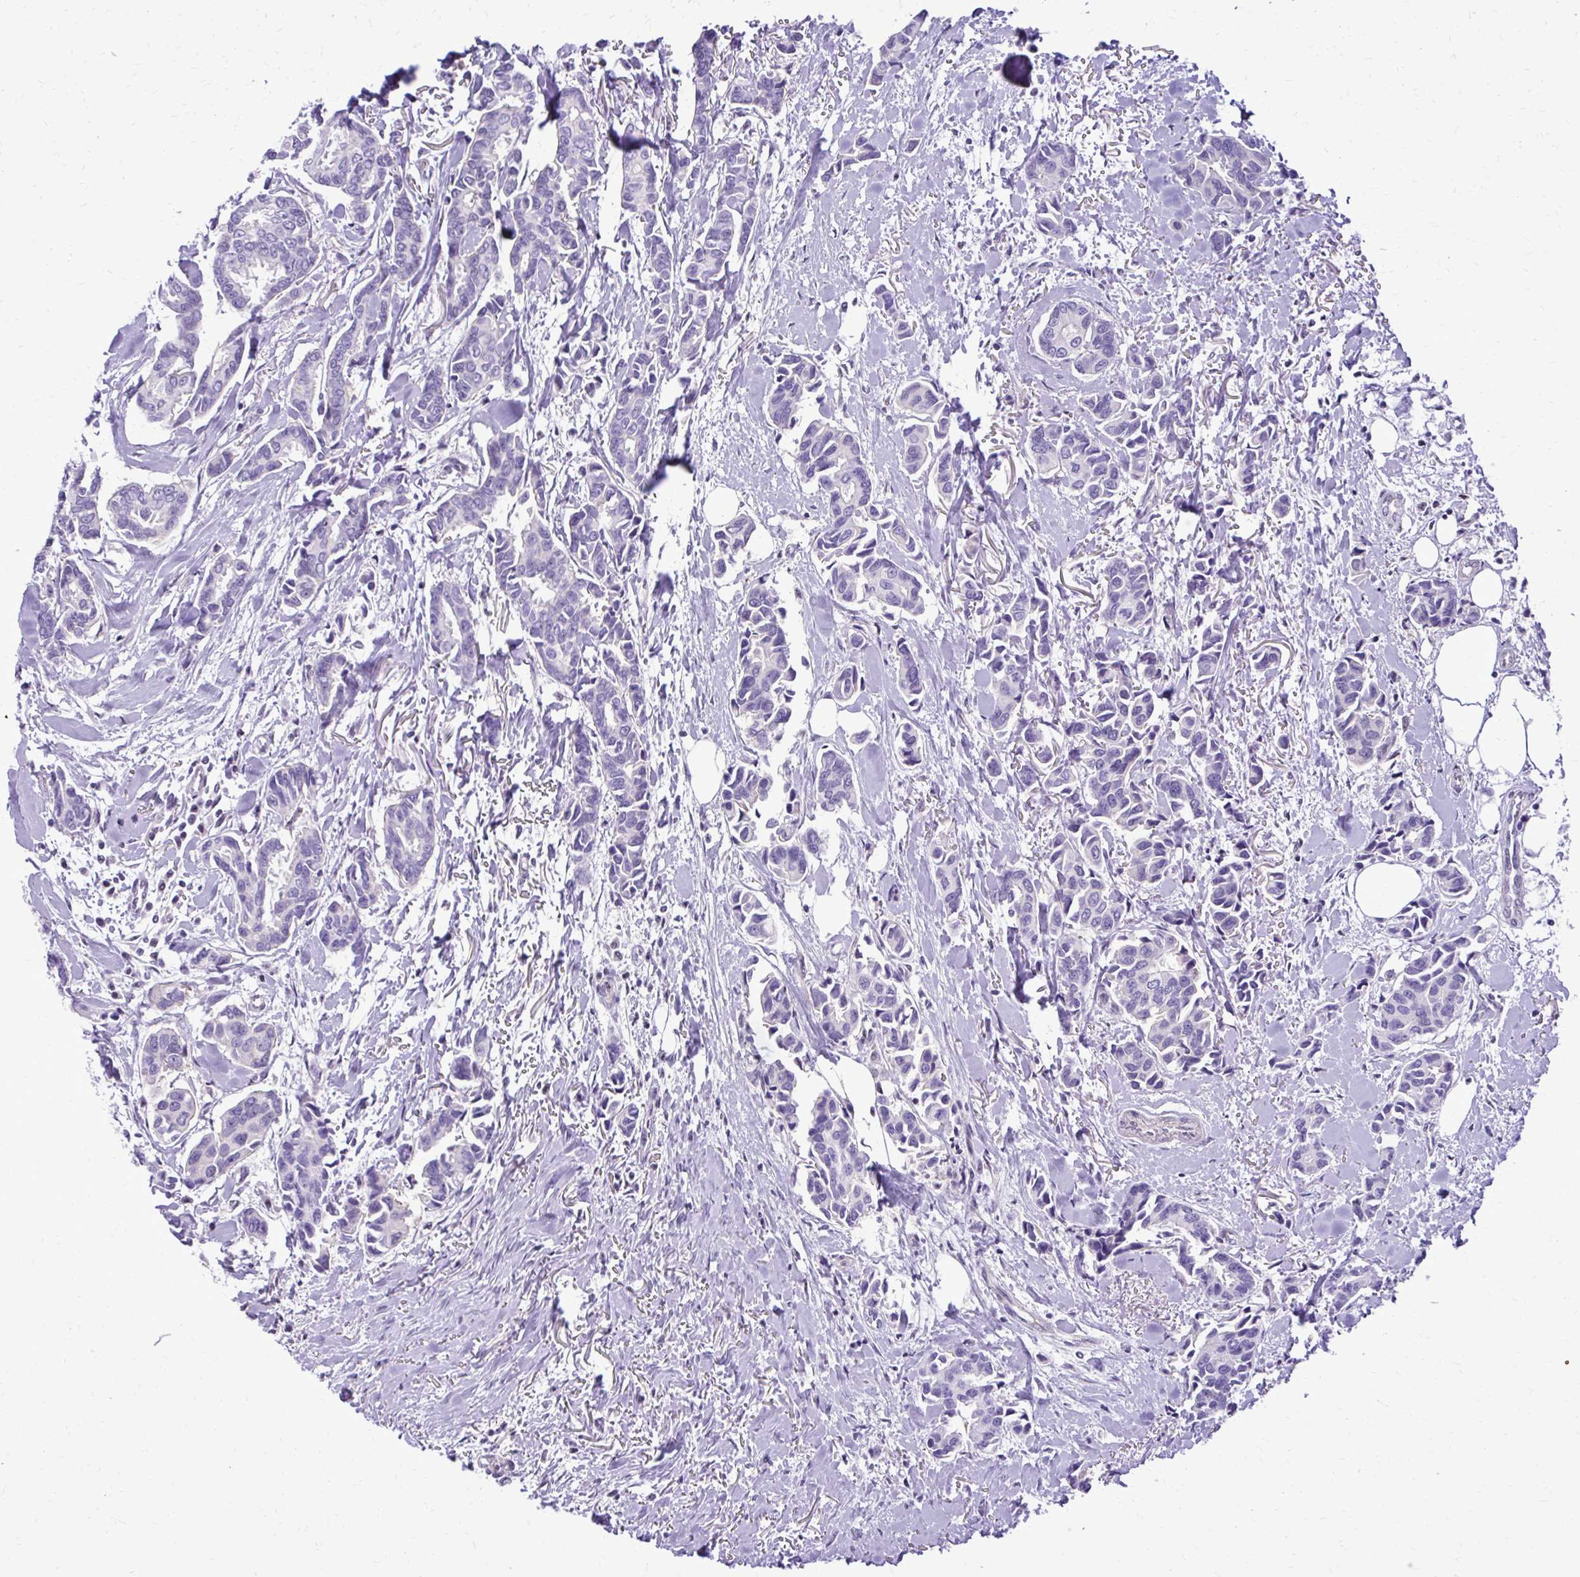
{"staining": {"intensity": "negative", "quantity": "none", "location": "none"}, "tissue": "breast cancer", "cell_type": "Tumor cells", "image_type": "cancer", "snomed": [{"axis": "morphology", "description": "Duct carcinoma"}, {"axis": "topography", "description": "Breast"}], "caption": "Intraductal carcinoma (breast) was stained to show a protein in brown. There is no significant positivity in tumor cells. (Brightfield microscopy of DAB (3,3'-diaminobenzidine) IHC at high magnification).", "gene": "RASL11B", "patient": {"sex": "female", "age": 73}}